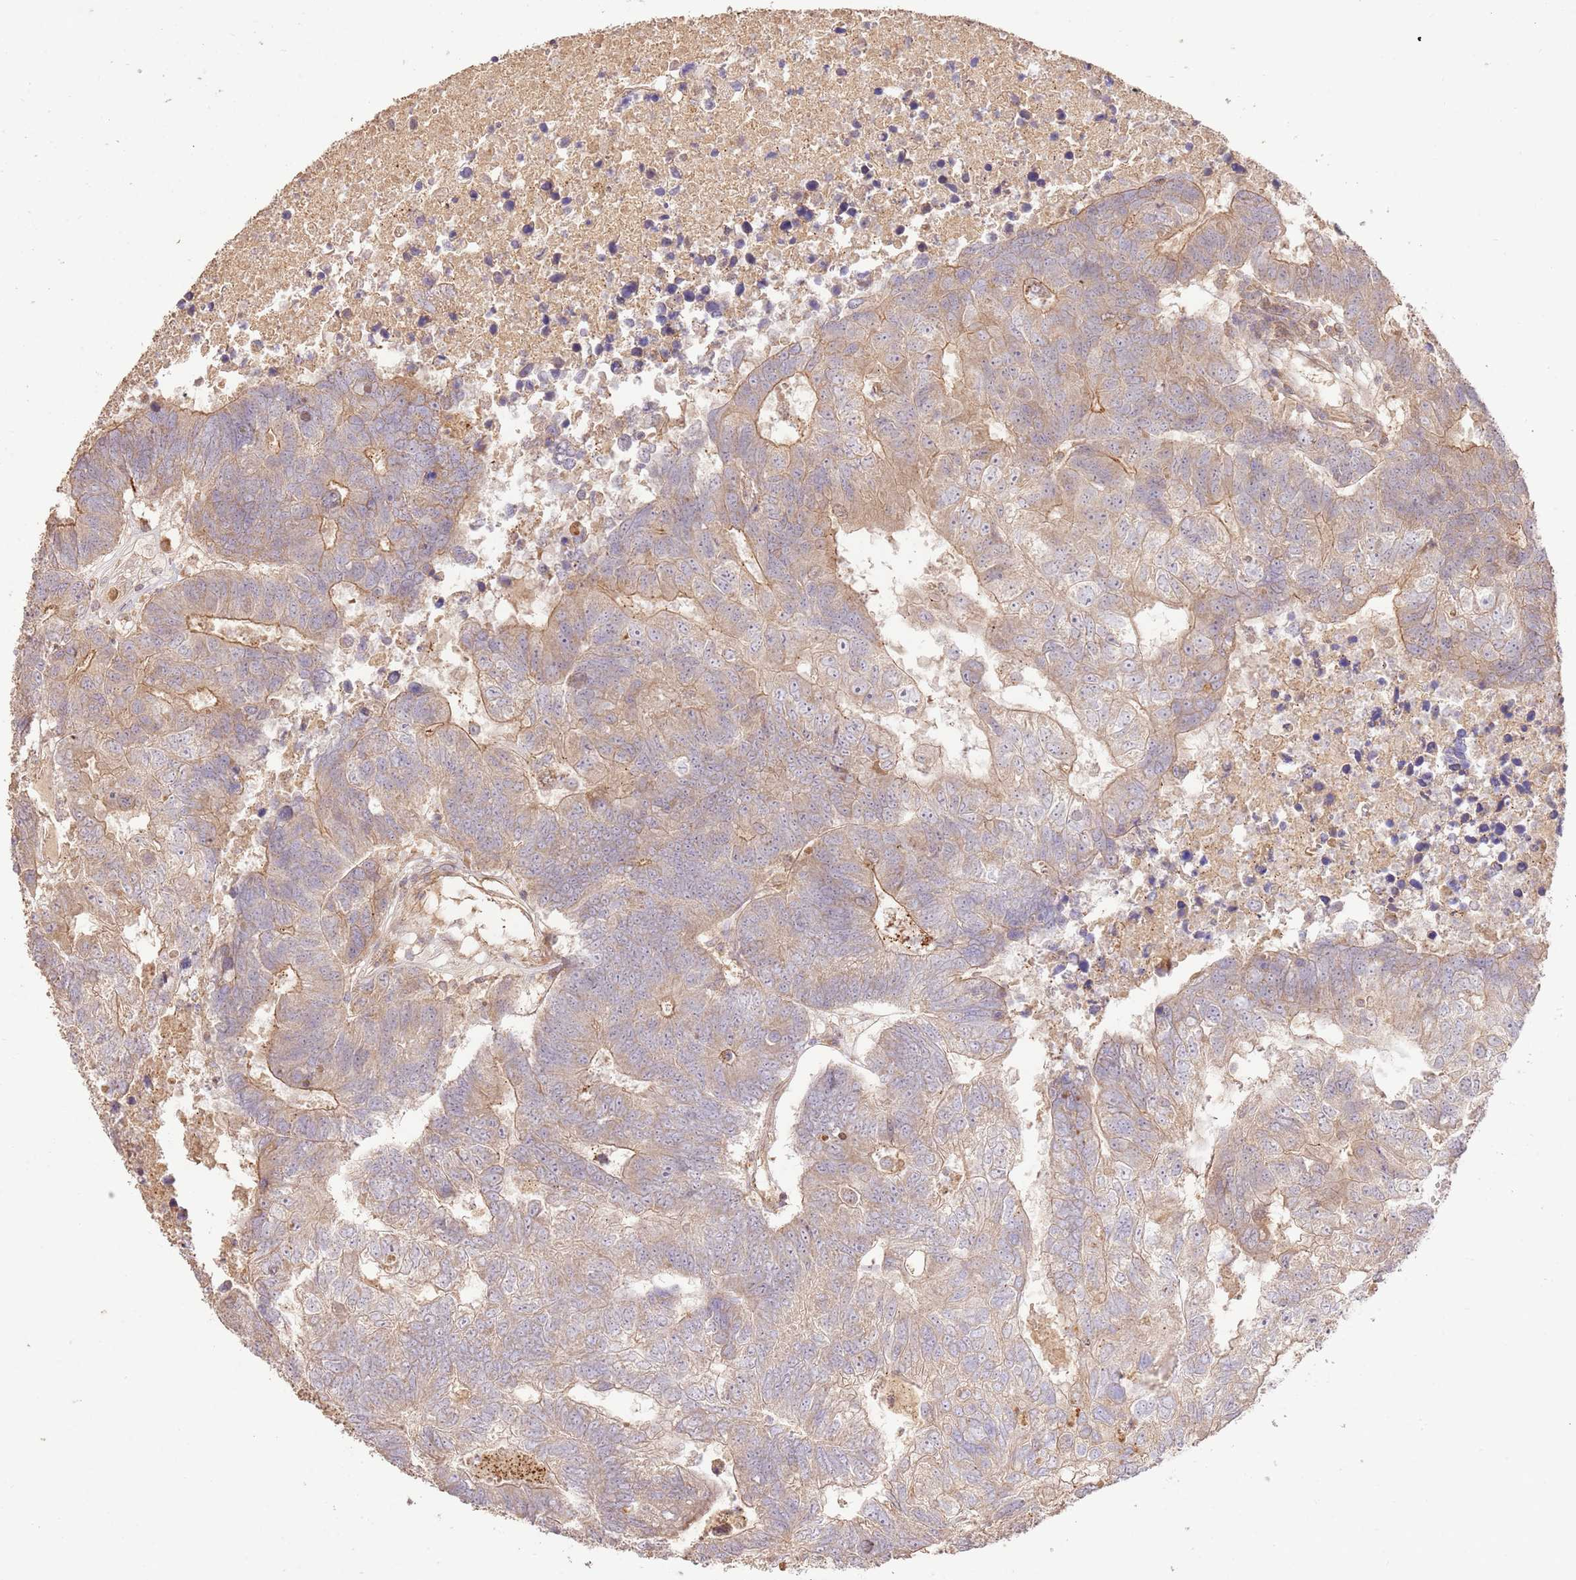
{"staining": {"intensity": "moderate", "quantity": "<25%", "location": "cytoplasmic/membranous"}, "tissue": "colorectal cancer", "cell_type": "Tumor cells", "image_type": "cancer", "snomed": [{"axis": "morphology", "description": "Adenocarcinoma, NOS"}, {"axis": "topography", "description": "Colon"}], "caption": "High-magnification brightfield microscopy of colorectal cancer stained with DAB (3,3'-diaminobenzidine) (brown) and counterstained with hematoxylin (blue). tumor cells exhibit moderate cytoplasmic/membranous staining is appreciated in about<25% of cells.", "gene": "CEP55", "patient": {"sex": "female", "age": 48}}